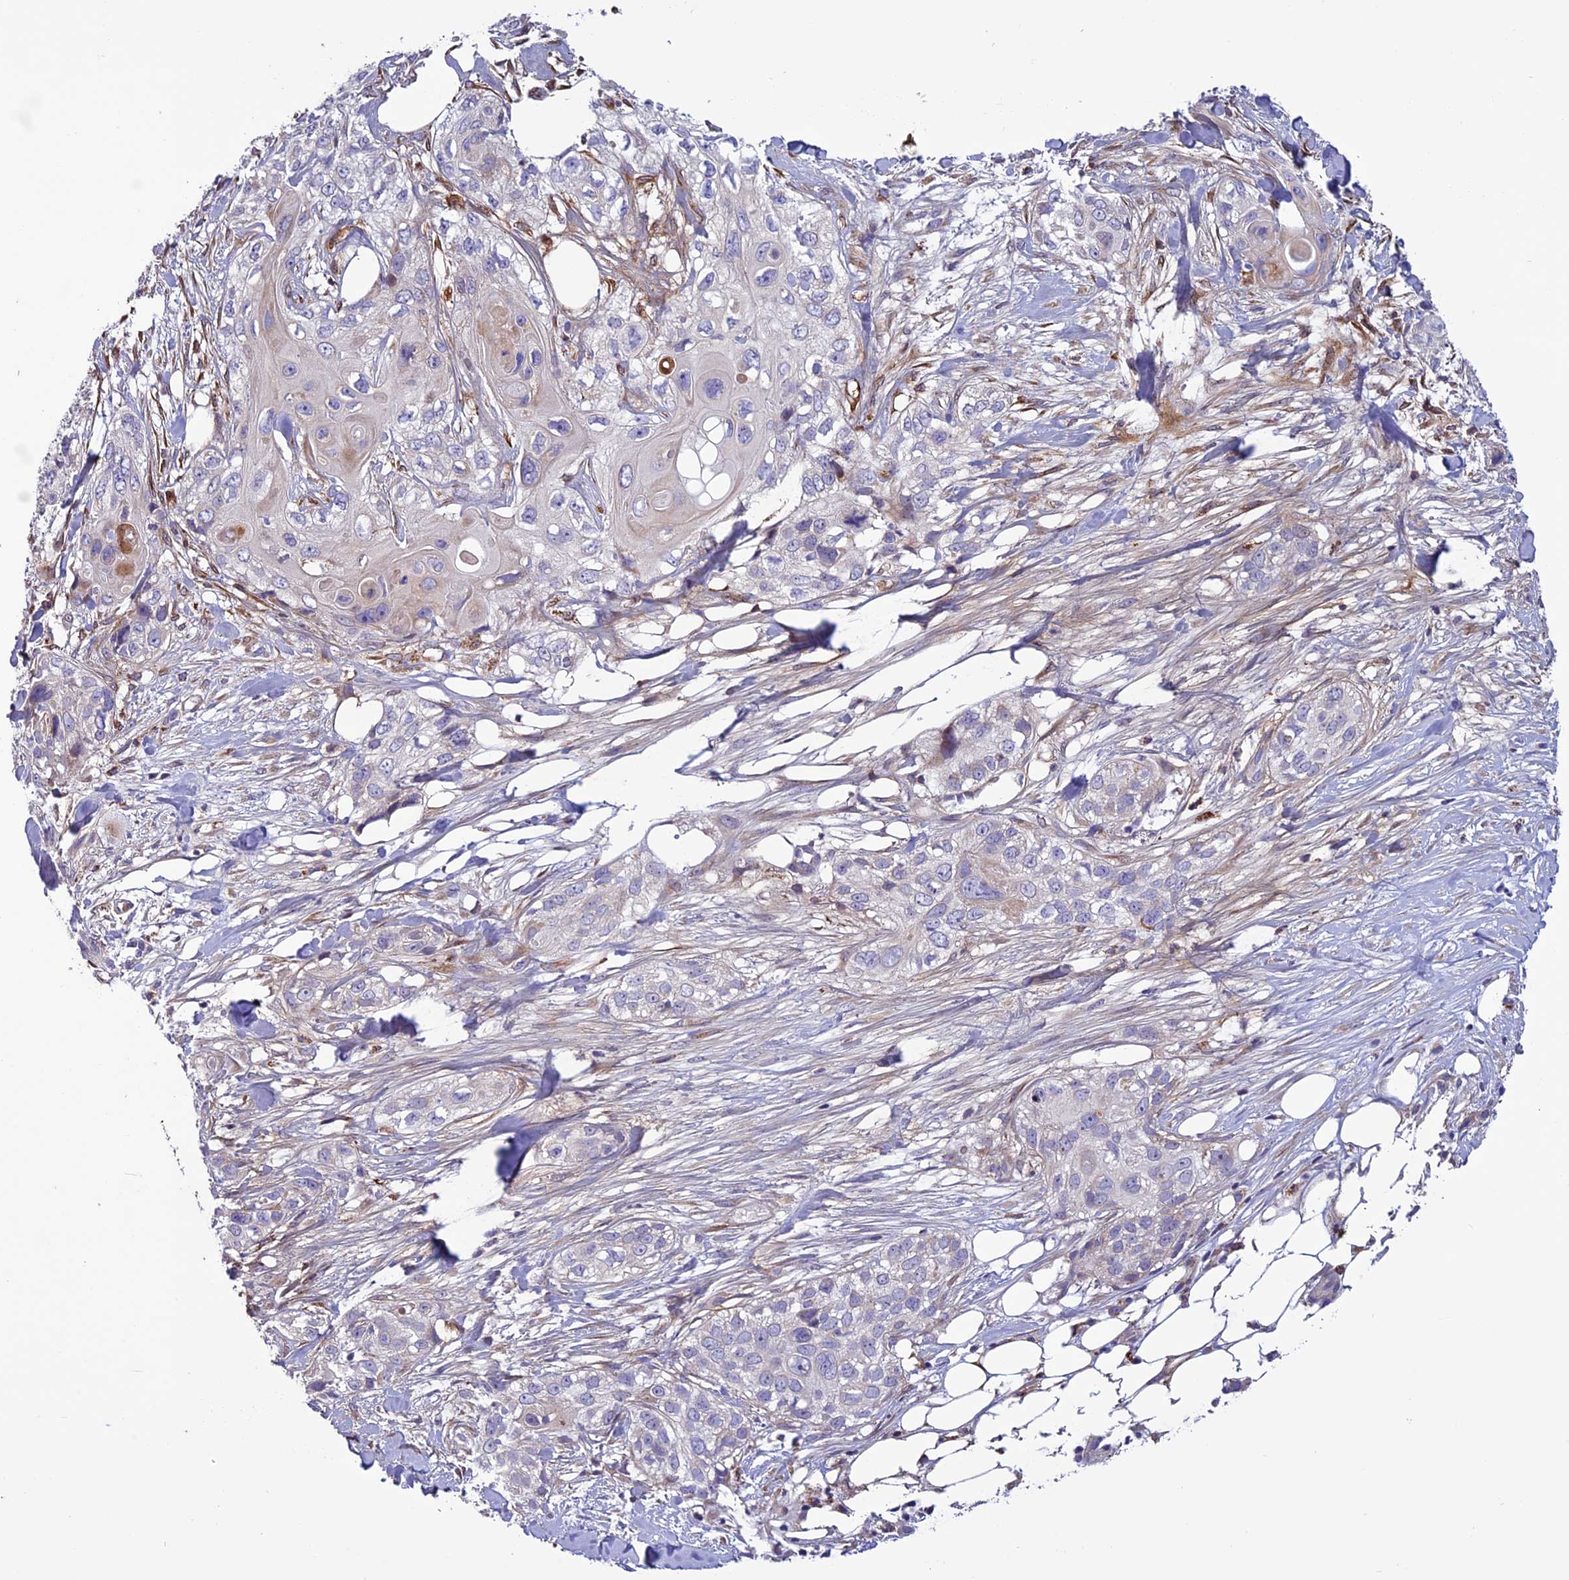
{"staining": {"intensity": "negative", "quantity": "none", "location": "none"}, "tissue": "skin cancer", "cell_type": "Tumor cells", "image_type": "cancer", "snomed": [{"axis": "morphology", "description": "Normal tissue, NOS"}, {"axis": "morphology", "description": "Squamous cell carcinoma, NOS"}, {"axis": "topography", "description": "Skin"}], "caption": "A photomicrograph of skin cancer stained for a protein displays no brown staining in tumor cells.", "gene": "MIEF2", "patient": {"sex": "male", "age": 72}}